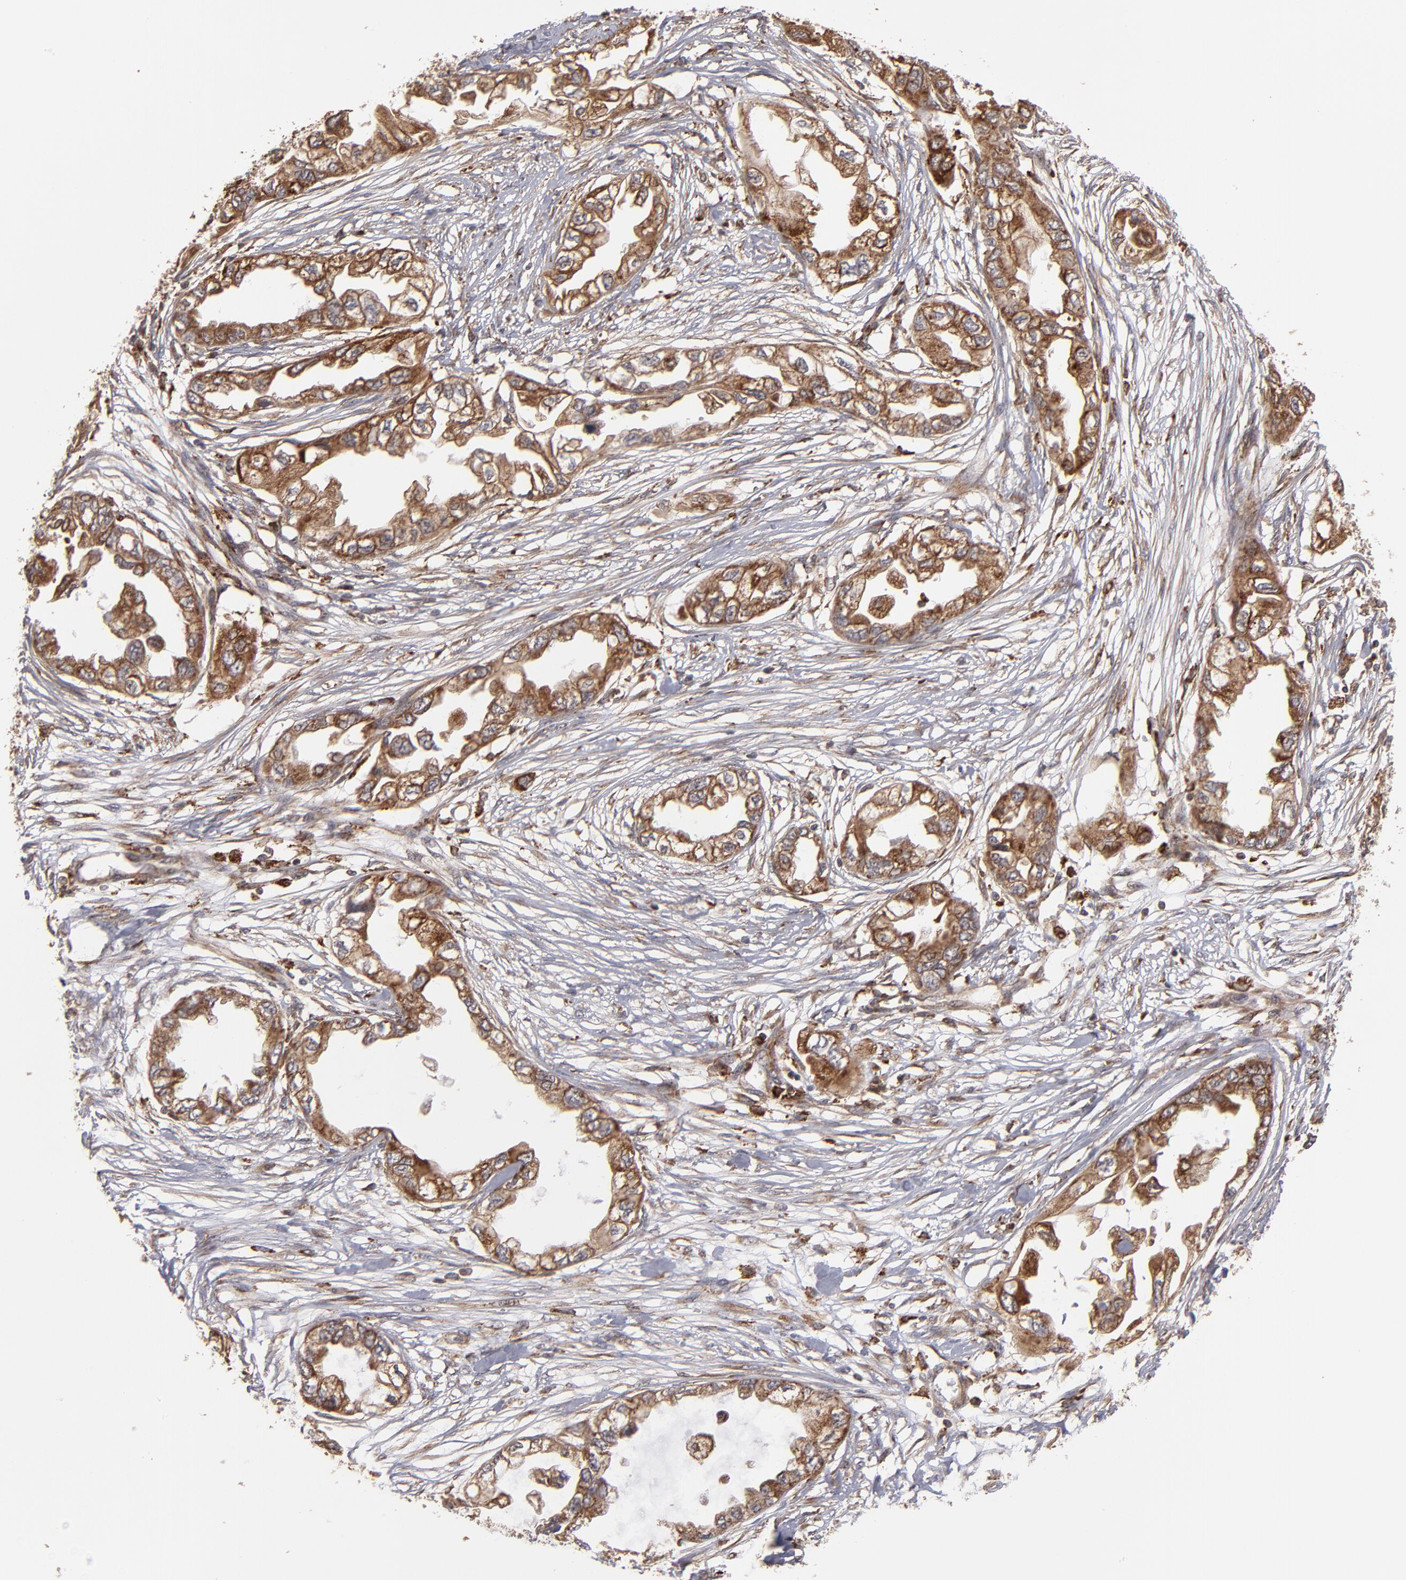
{"staining": {"intensity": "moderate", "quantity": ">75%", "location": "cytoplasmic/membranous"}, "tissue": "endometrial cancer", "cell_type": "Tumor cells", "image_type": "cancer", "snomed": [{"axis": "morphology", "description": "Adenocarcinoma, NOS"}, {"axis": "topography", "description": "Endometrium"}], "caption": "Adenocarcinoma (endometrial) tissue reveals moderate cytoplasmic/membranous expression in approximately >75% of tumor cells, visualized by immunohistochemistry.", "gene": "RGS6", "patient": {"sex": "female", "age": 67}}